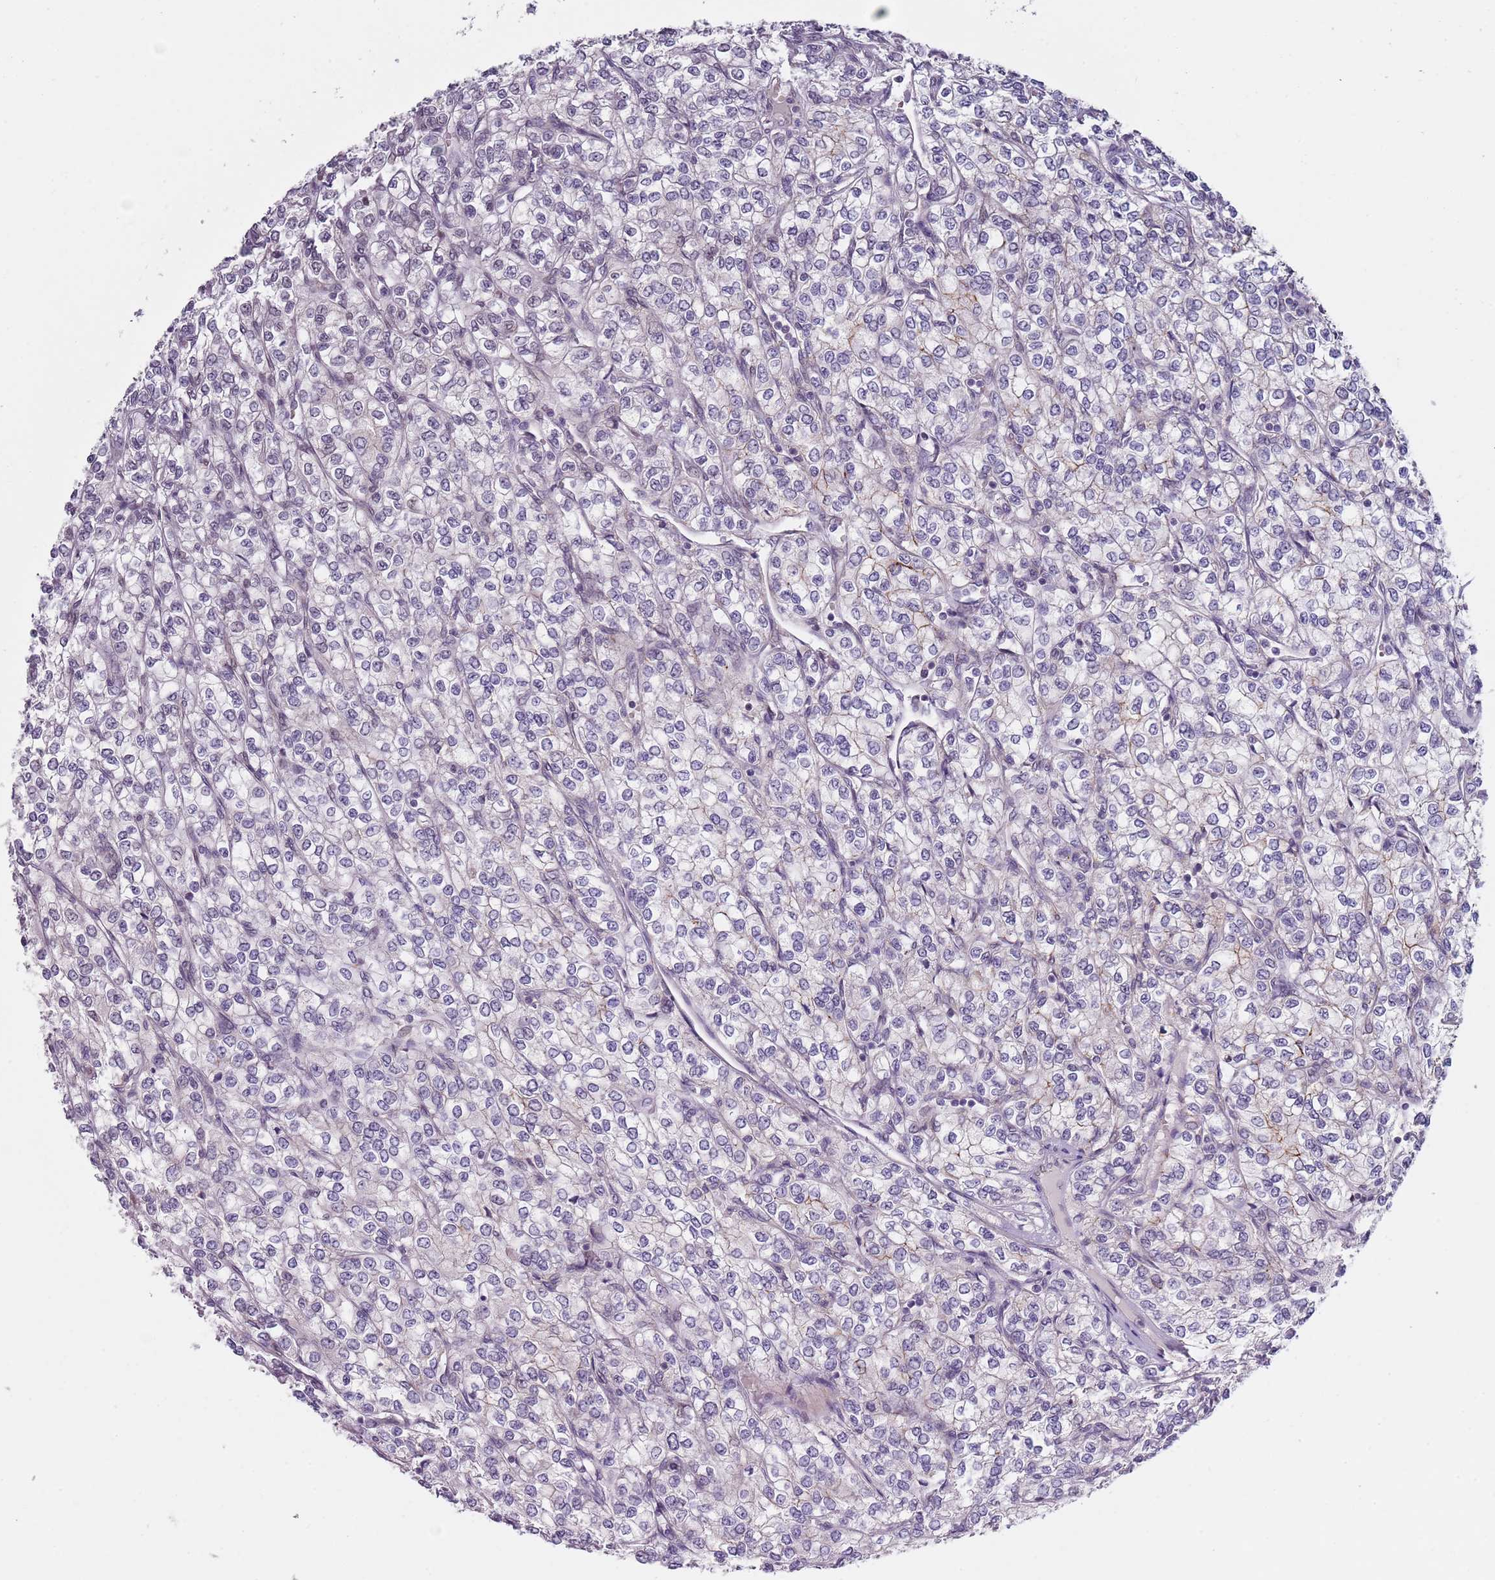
{"staining": {"intensity": "negative", "quantity": "none", "location": "none"}, "tissue": "renal cancer", "cell_type": "Tumor cells", "image_type": "cancer", "snomed": [{"axis": "morphology", "description": "Adenocarcinoma, NOS"}, {"axis": "topography", "description": "Kidney"}], "caption": "This is an immunohistochemistry image of renal cancer. There is no staining in tumor cells.", "gene": "SLC25A32", "patient": {"sex": "male", "age": 80}}